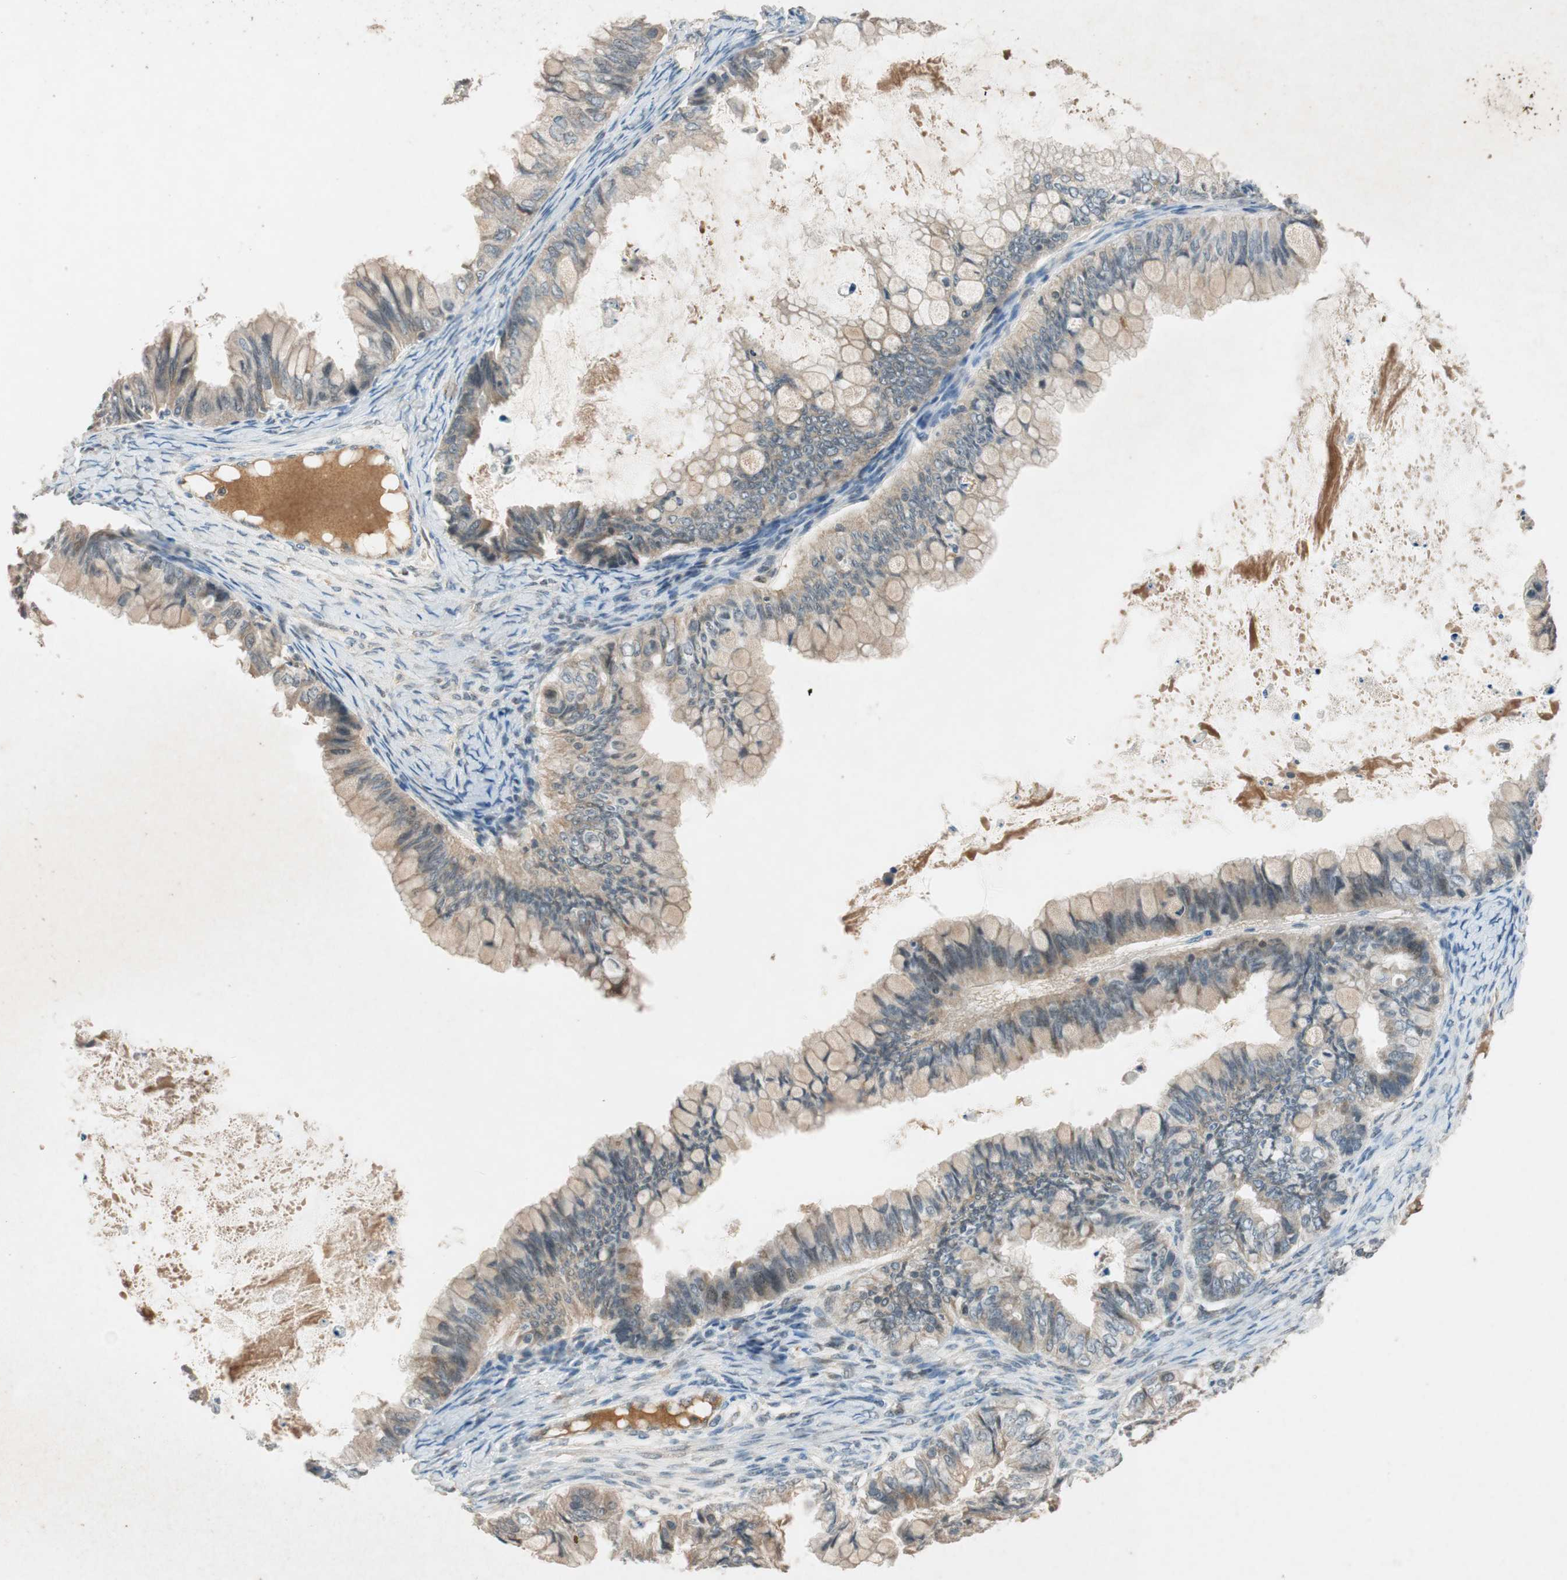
{"staining": {"intensity": "weak", "quantity": ">75%", "location": "cytoplasmic/membranous"}, "tissue": "ovarian cancer", "cell_type": "Tumor cells", "image_type": "cancer", "snomed": [{"axis": "morphology", "description": "Cystadenocarcinoma, mucinous, NOS"}, {"axis": "topography", "description": "Ovary"}], "caption": "A high-resolution image shows immunohistochemistry staining of ovarian cancer (mucinous cystadenocarcinoma), which demonstrates weak cytoplasmic/membranous expression in about >75% of tumor cells.", "gene": "GLB1", "patient": {"sex": "female", "age": 80}}